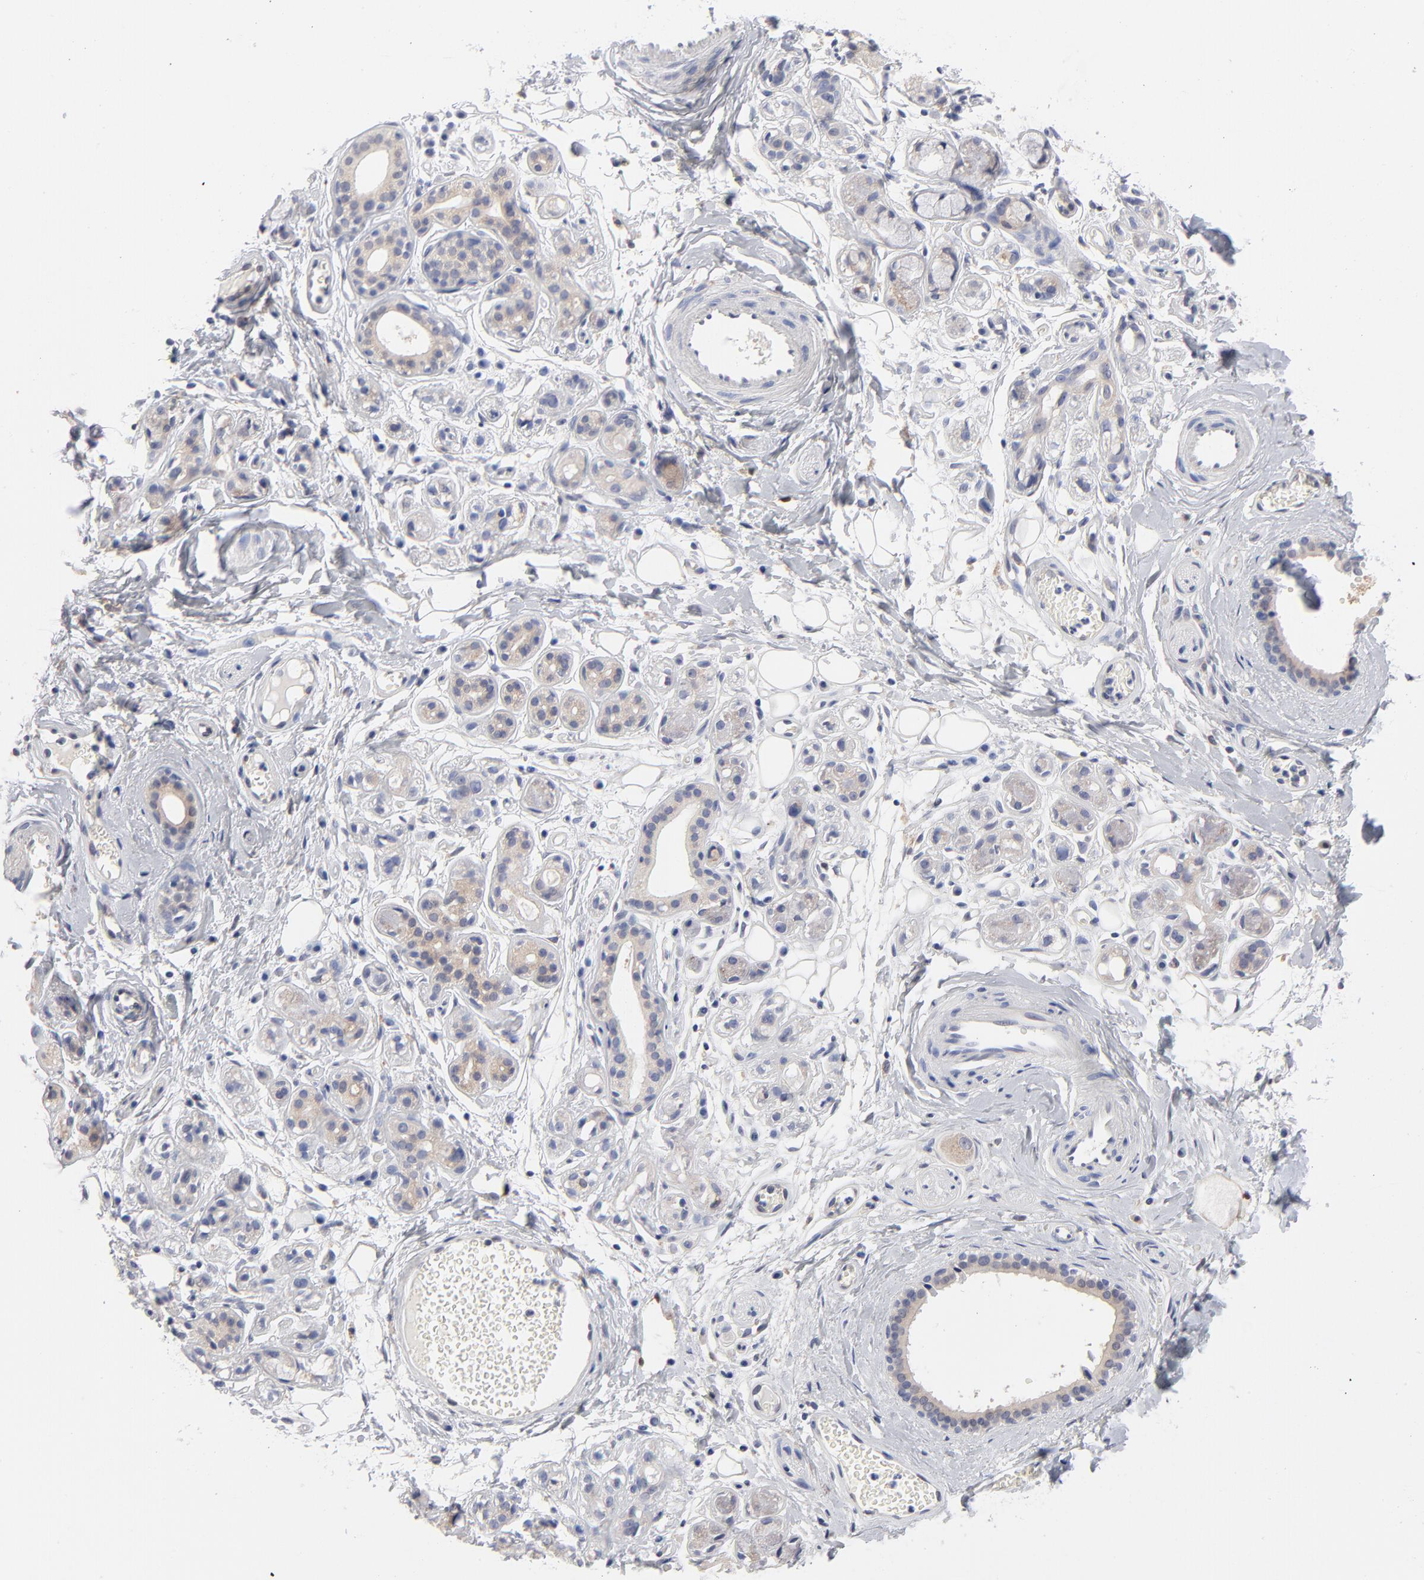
{"staining": {"intensity": "weak", "quantity": ">75%", "location": "cytoplasmic/membranous"}, "tissue": "salivary gland", "cell_type": "Glandular cells", "image_type": "normal", "snomed": [{"axis": "morphology", "description": "Normal tissue, NOS"}, {"axis": "topography", "description": "Salivary gland"}], "caption": "Immunohistochemical staining of normal human salivary gland displays weak cytoplasmic/membranous protein expression in approximately >75% of glandular cells.", "gene": "ARRB1", "patient": {"sex": "male", "age": 54}}